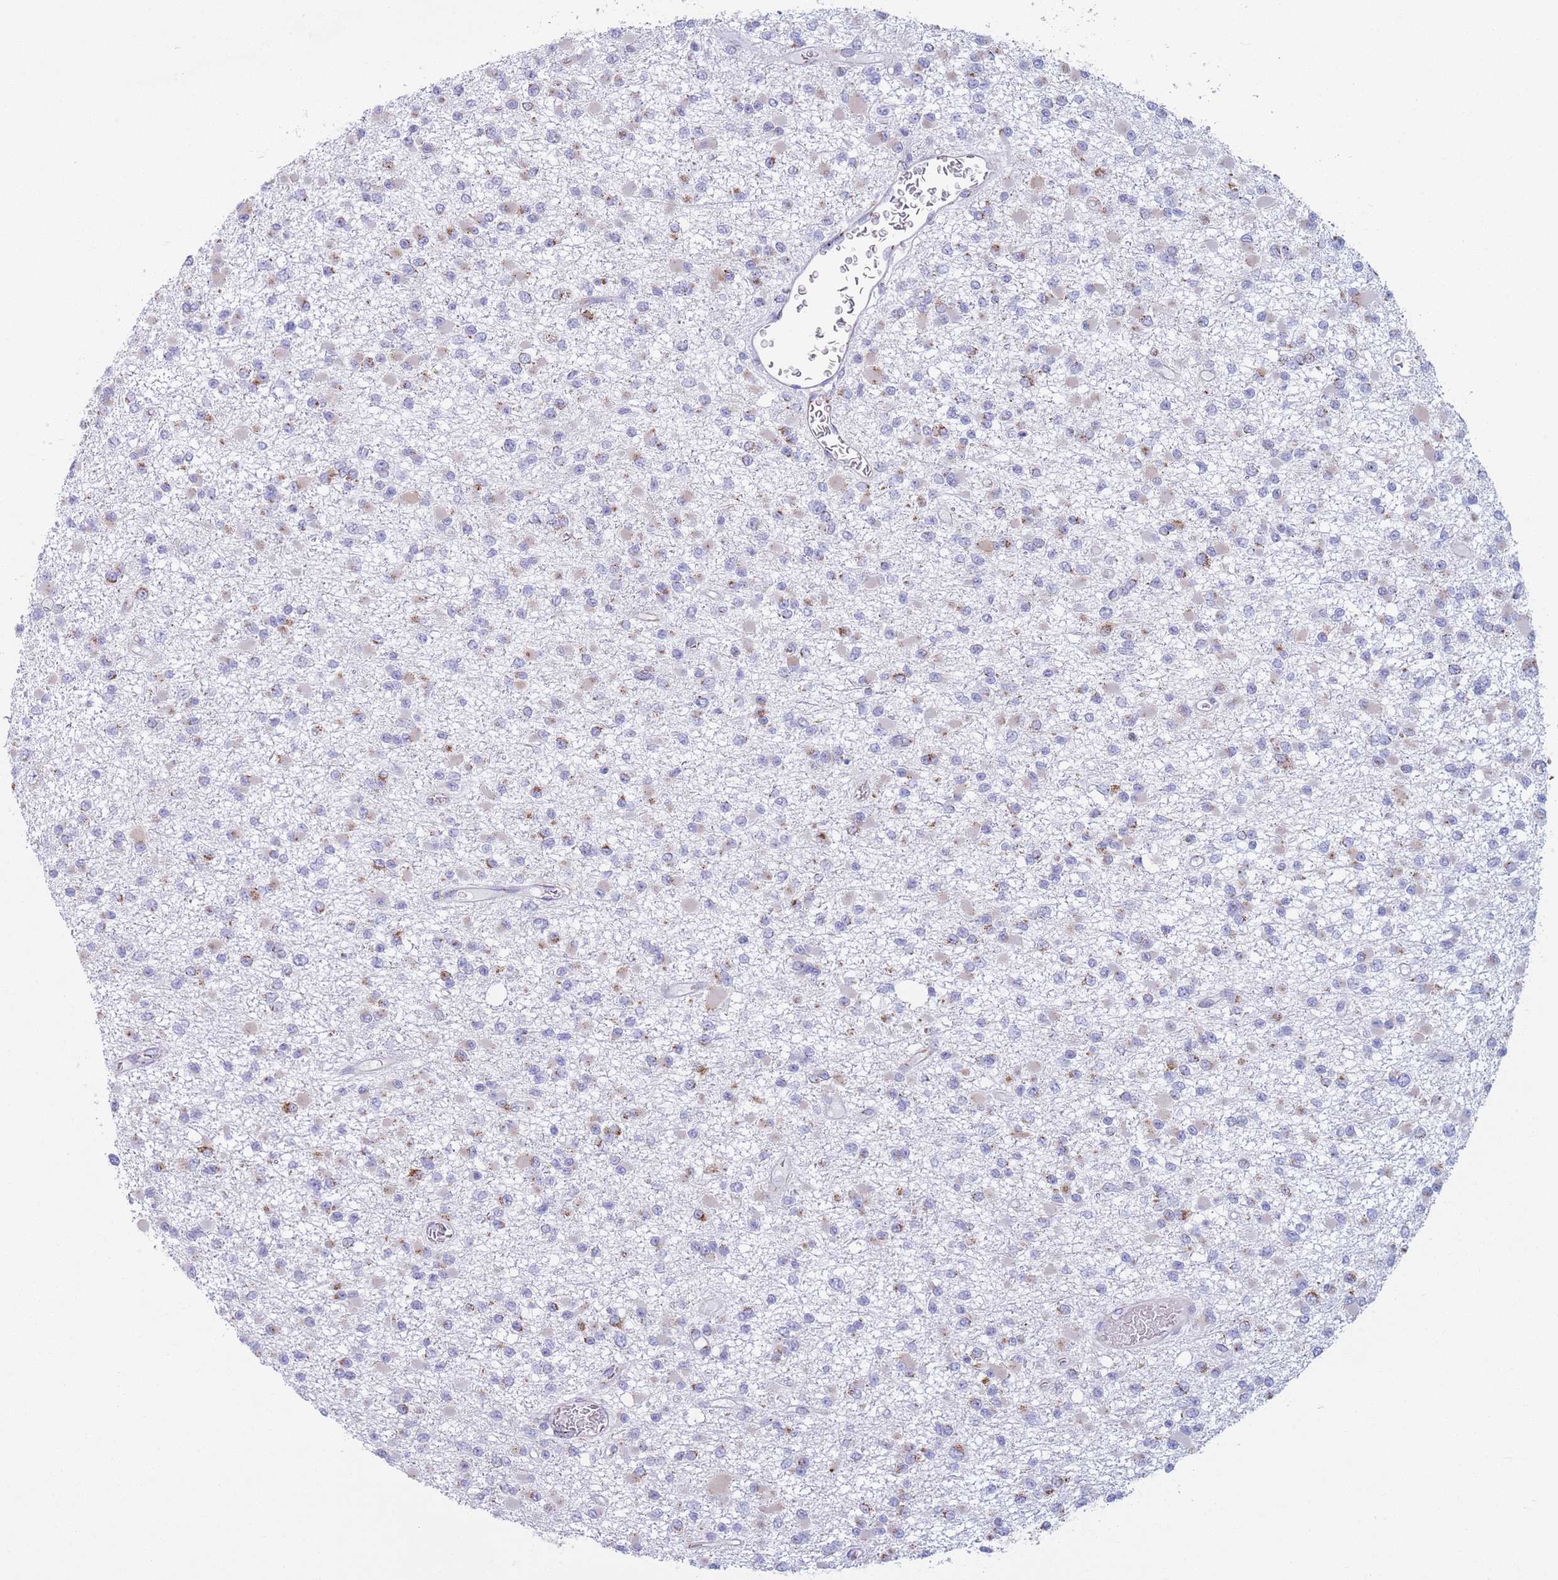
{"staining": {"intensity": "moderate", "quantity": "<25%", "location": "cytoplasmic/membranous"}, "tissue": "glioma", "cell_type": "Tumor cells", "image_type": "cancer", "snomed": [{"axis": "morphology", "description": "Glioma, malignant, Low grade"}, {"axis": "topography", "description": "Brain"}], "caption": "Glioma tissue exhibits moderate cytoplasmic/membranous expression in about <25% of tumor cells", "gene": "MRPL30", "patient": {"sex": "female", "age": 22}}